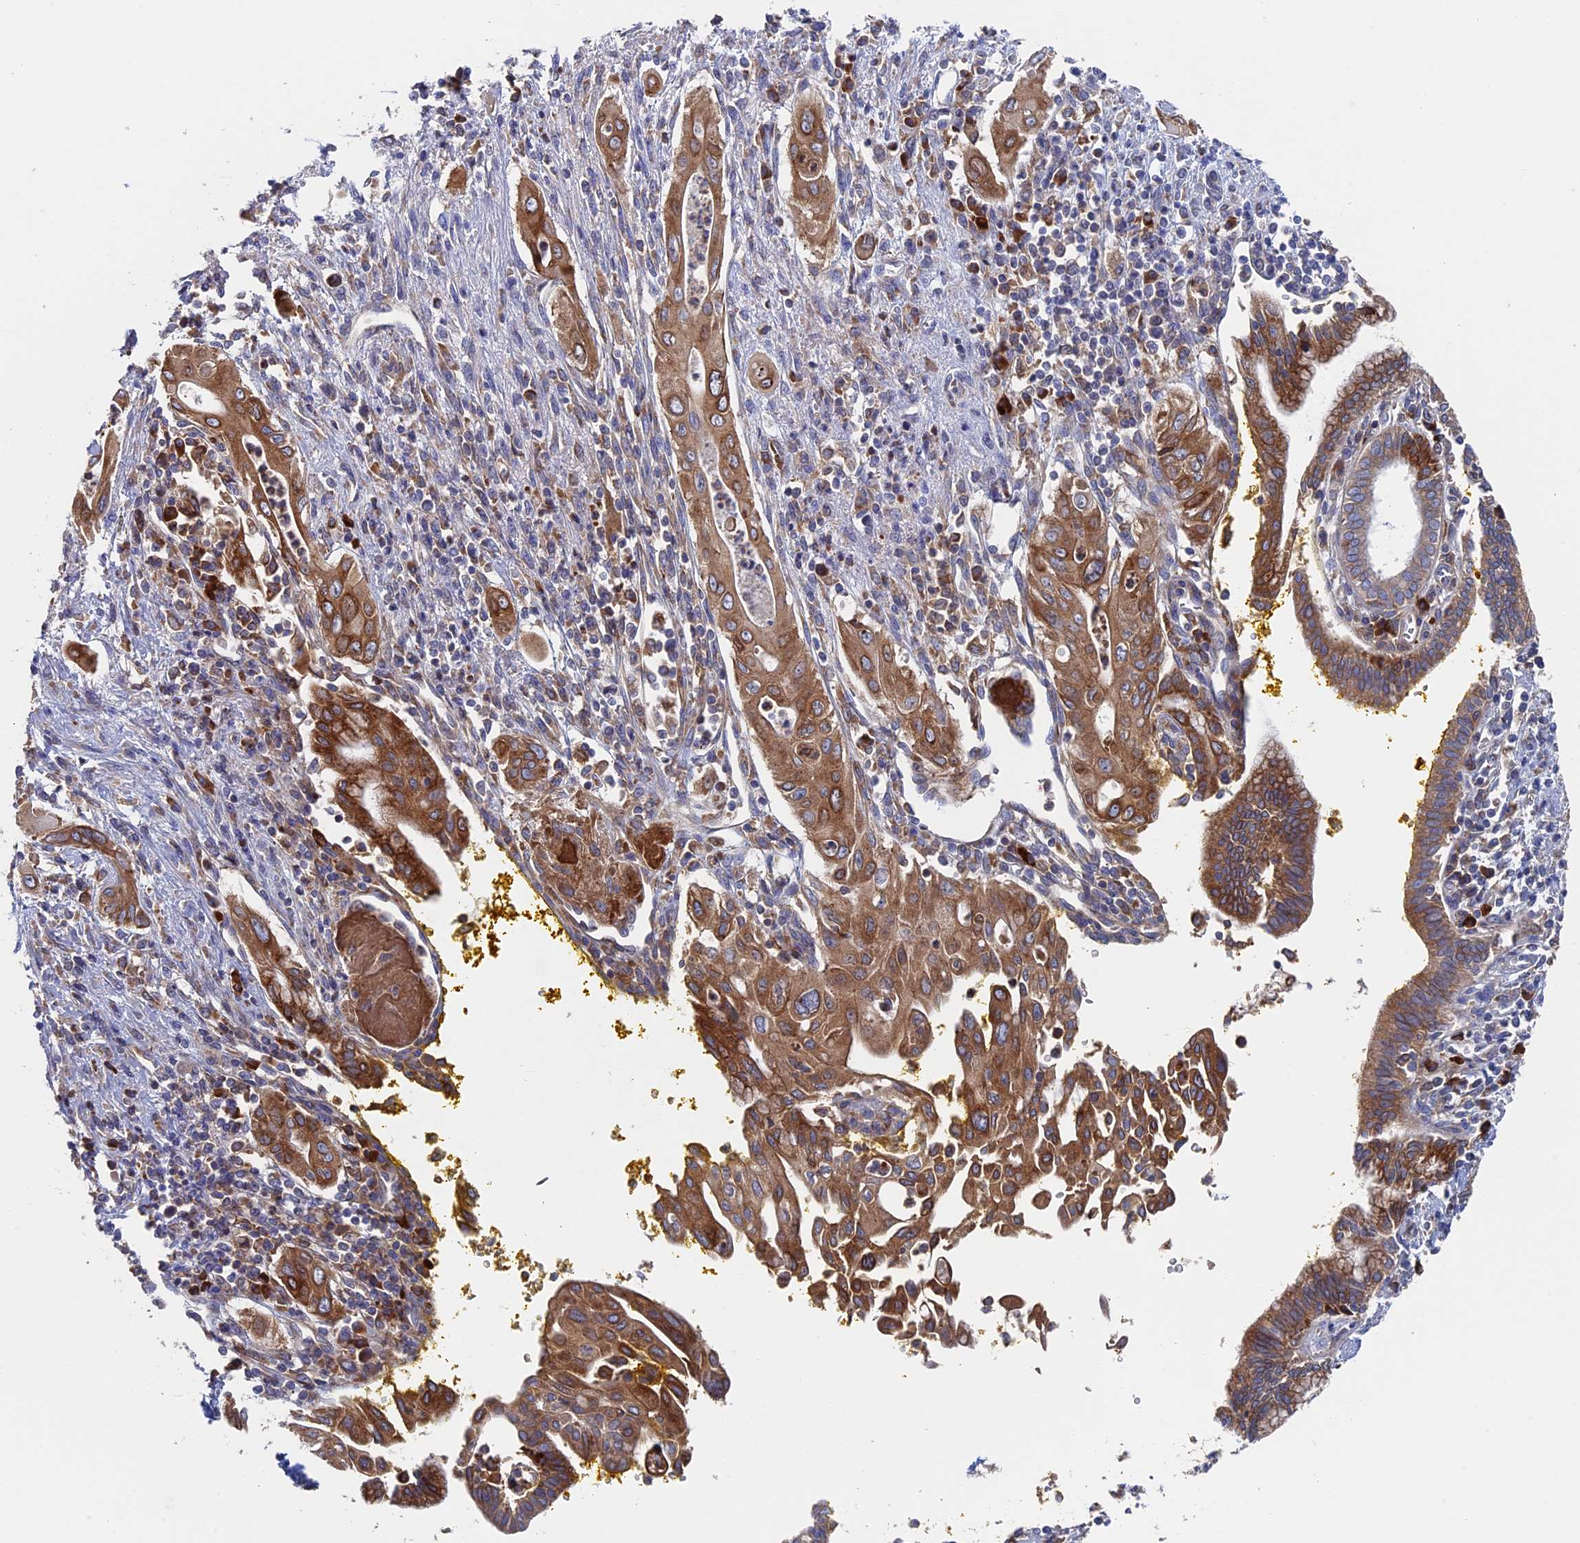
{"staining": {"intensity": "moderate", "quantity": ">75%", "location": "cytoplasmic/membranous"}, "tissue": "pancreatic cancer", "cell_type": "Tumor cells", "image_type": "cancer", "snomed": [{"axis": "morphology", "description": "Adenocarcinoma, NOS"}, {"axis": "topography", "description": "Pancreas"}], "caption": "A high-resolution histopathology image shows immunohistochemistry (IHC) staining of pancreatic cancer (adenocarcinoma), which demonstrates moderate cytoplasmic/membranous positivity in about >75% of tumor cells.", "gene": "DNAJC3", "patient": {"sex": "male", "age": 58}}